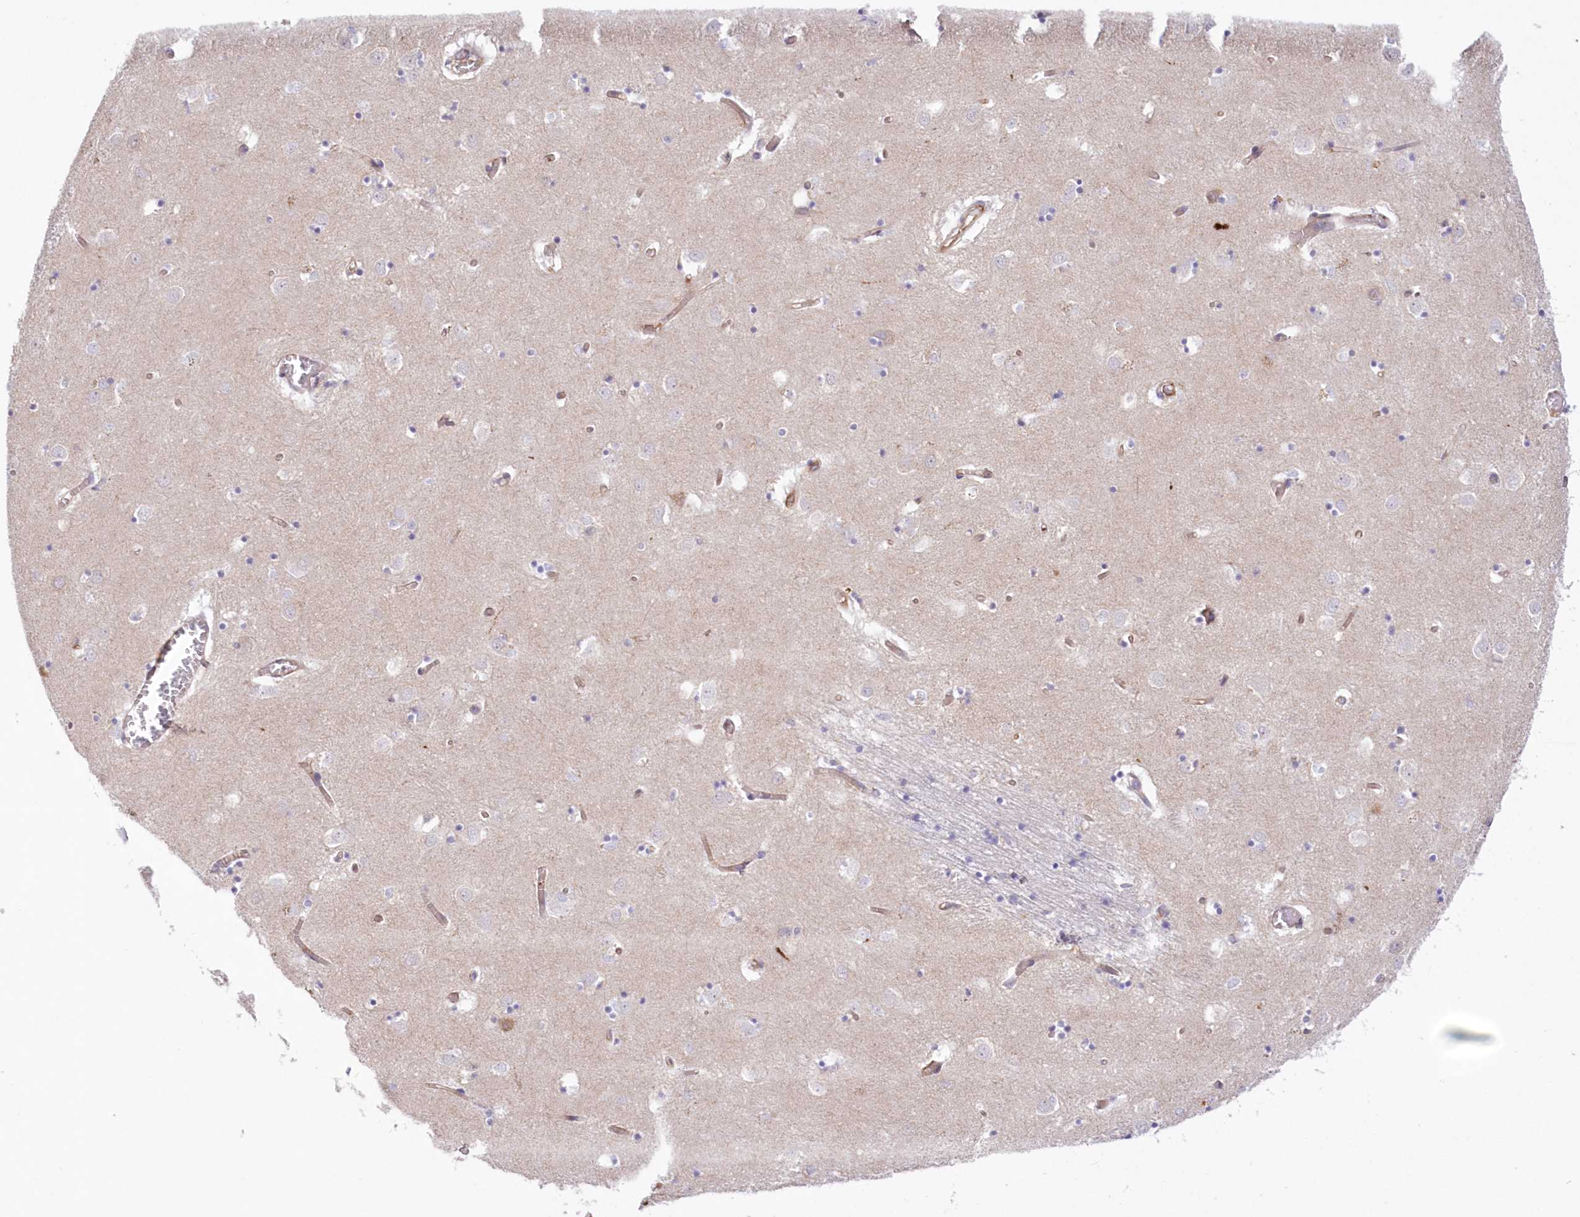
{"staining": {"intensity": "negative", "quantity": "none", "location": "none"}, "tissue": "caudate", "cell_type": "Glial cells", "image_type": "normal", "snomed": [{"axis": "morphology", "description": "Normal tissue, NOS"}, {"axis": "topography", "description": "Lateral ventricle wall"}], "caption": "High magnification brightfield microscopy of unremarkable caudate stained with DAB (brown) and counterstained with hematoxylin (blue): glial cells show no significant expression.", "gene": "RAB11FIP5", "patient": {"sex": "male", "age": 70}}